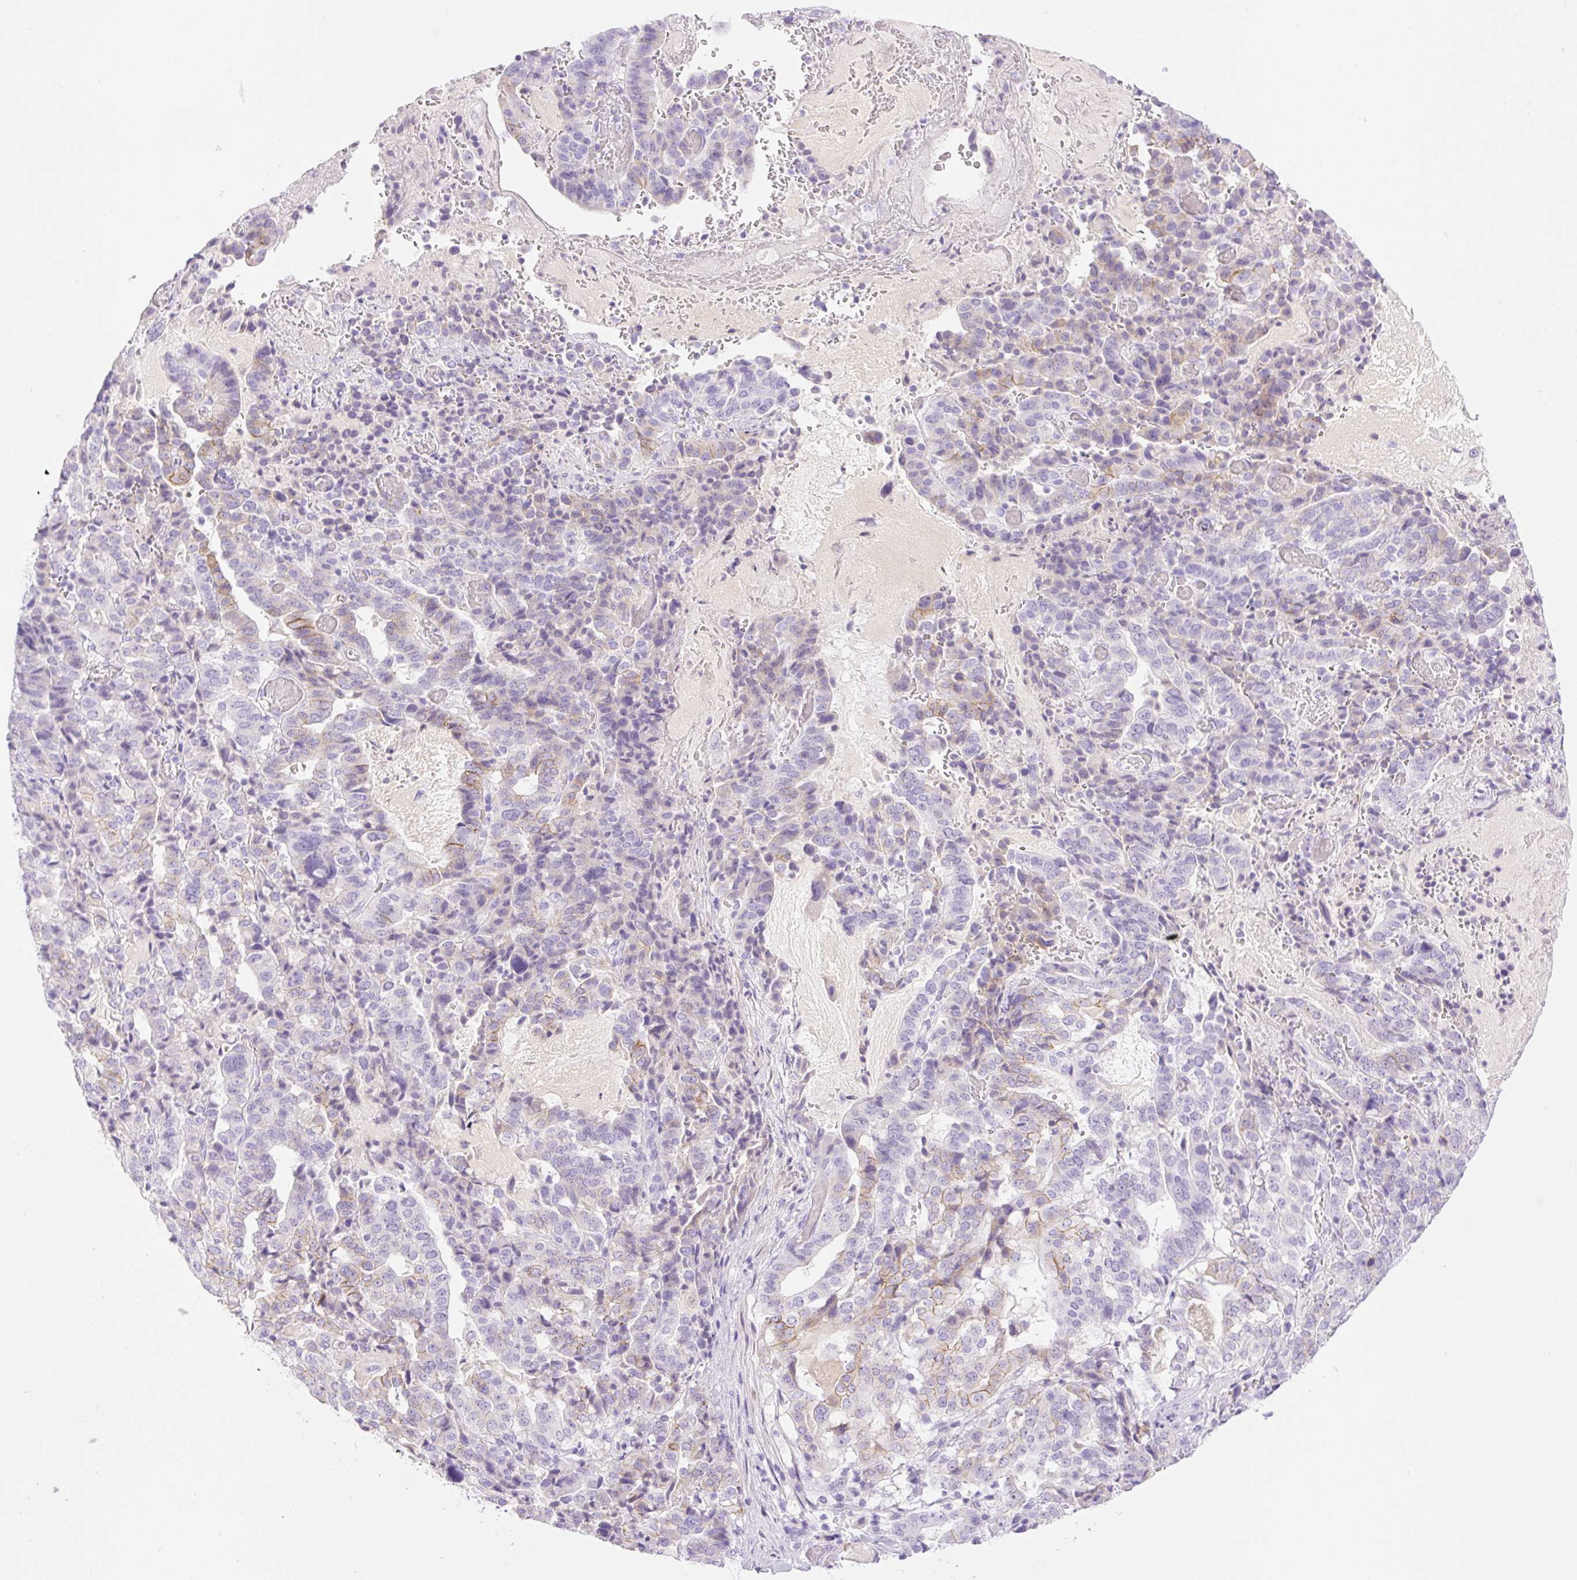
{"staining": {"intensity": "moderate", "quantity": "<25%", "location": "cytoplasmic/membranous"}, "tissue": "stomach cancer", "cell_type": "Tumor cells", "image_type": "cancer", "snomed": [{"axis": "morphology", "description": "Adenocarcinoma, NOS"}, {"axis": "topography", "description": "Stomach"}], "caption": "This is a micrograph of immunohistochemistry (IHC) staining of stomach cancer (adenocarcinoma), which shows moderate staining in the cytoplasmic/membranous of tumor cells.", "gene": "PALM3", "patient": {"sex": "male", "age": 48}}